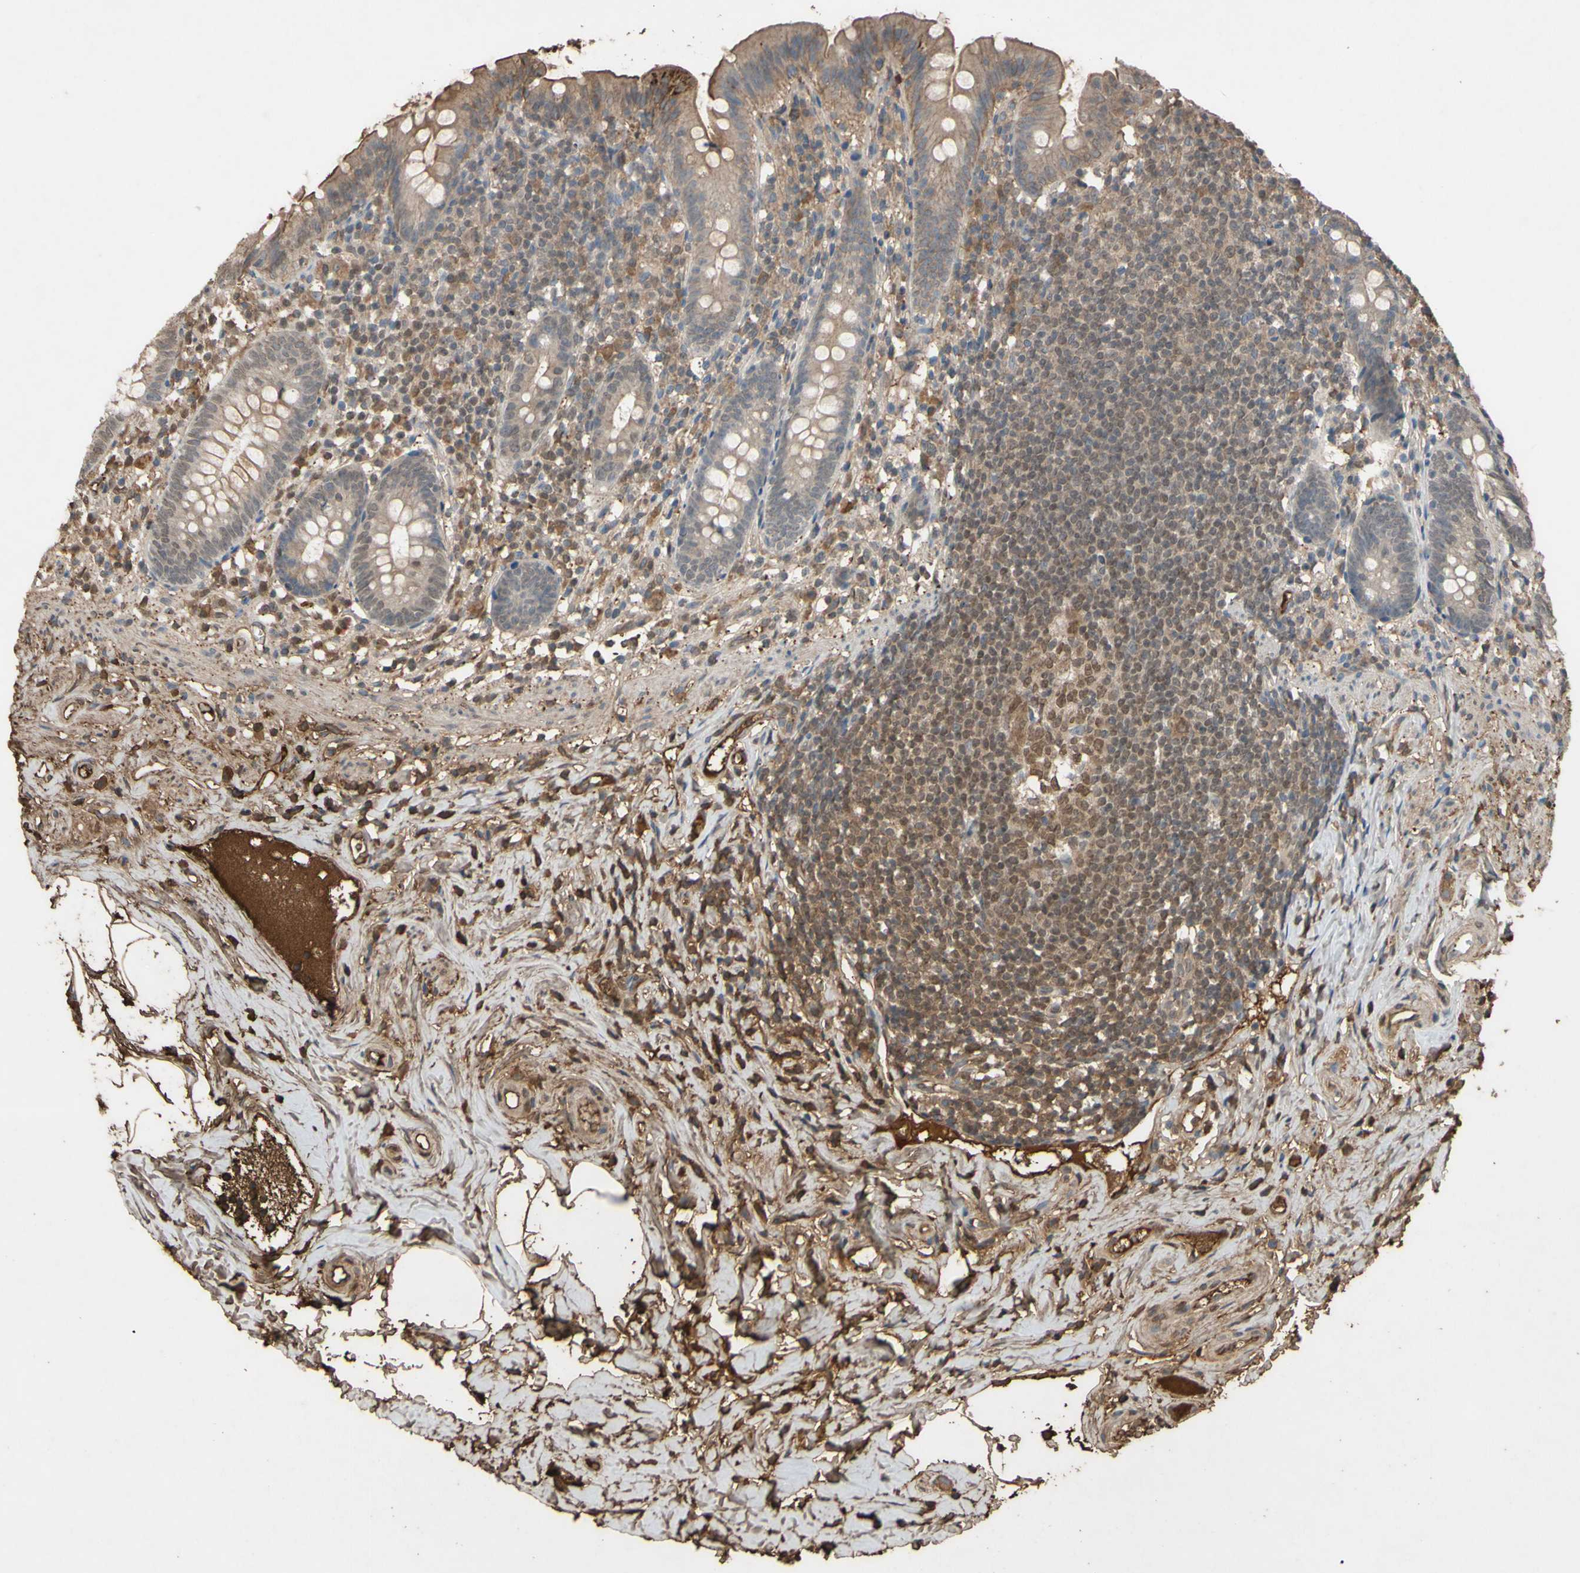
{"staining": {"intensity": "moderate", "quantity": "25%-75%", "location": "cytoplasmic/membranous"}, "tissue": "appendix", "cell_type": "Glandular cells", "image_type": "normal", "snomed": [{"axis": "morphology", "description": "Normal tissue, NOS"}, {"axis": "topography", "description": "Appendix"}], "caption": "Protein staining exhibits moderate cytoplasmic/membranous positivity in about 25%-75% of glandular cells in unremarkable appendix. (IHC, brightfield microscopy, high magnification).", "gene": "PTGDS", "patient": {"sex": "male", "age": 52}}